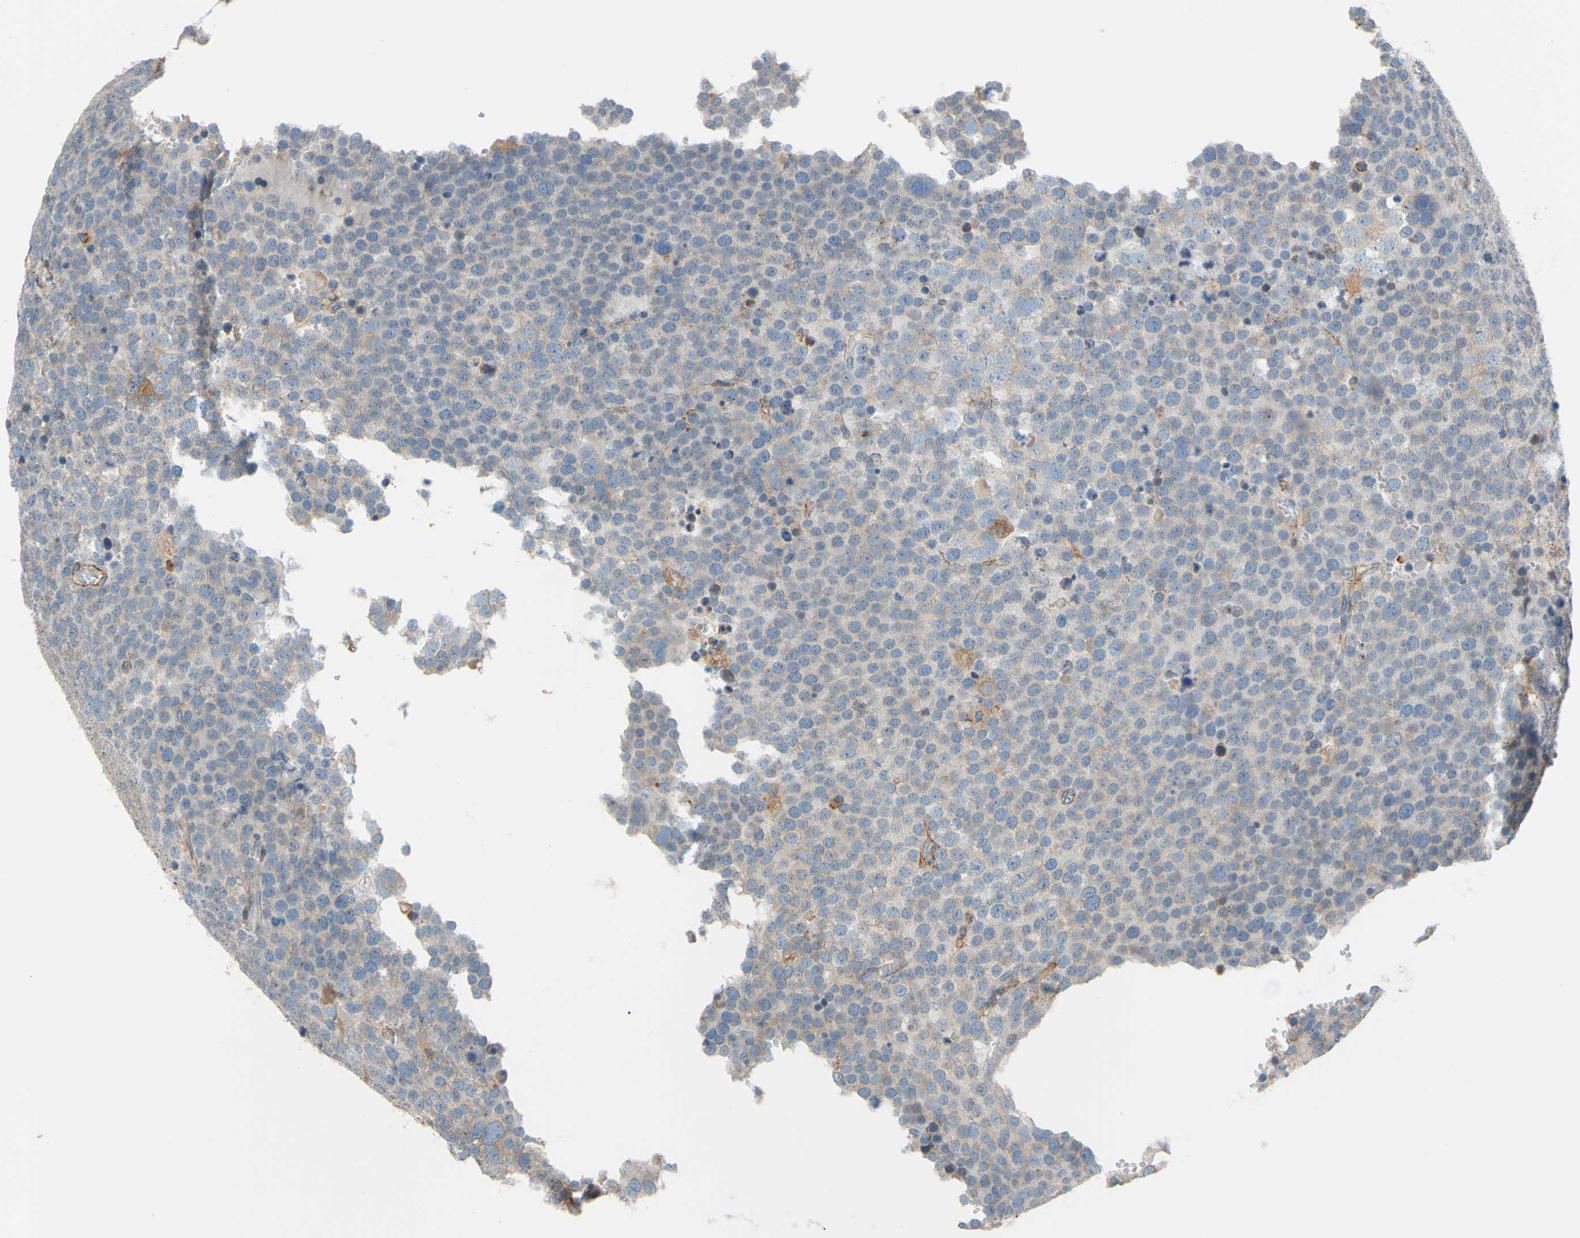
{"staining": {"intensity": "weak", "quantity": "<25%", "location": "cytoplasmic/membranous"}, "tissue": "testis cancer", "cell_type": "Tumor cells", "image_type": "cancer", "snomed": [{"axis": "morphology", "description": "Seminoma, NOS"}, {"axis": "topography", "description": "Testis"}], "caption": "Tumor cells show no significant protein staining in testis cancer.", "gene": "POR", "patient": {"sex": "male", "age": 71}}